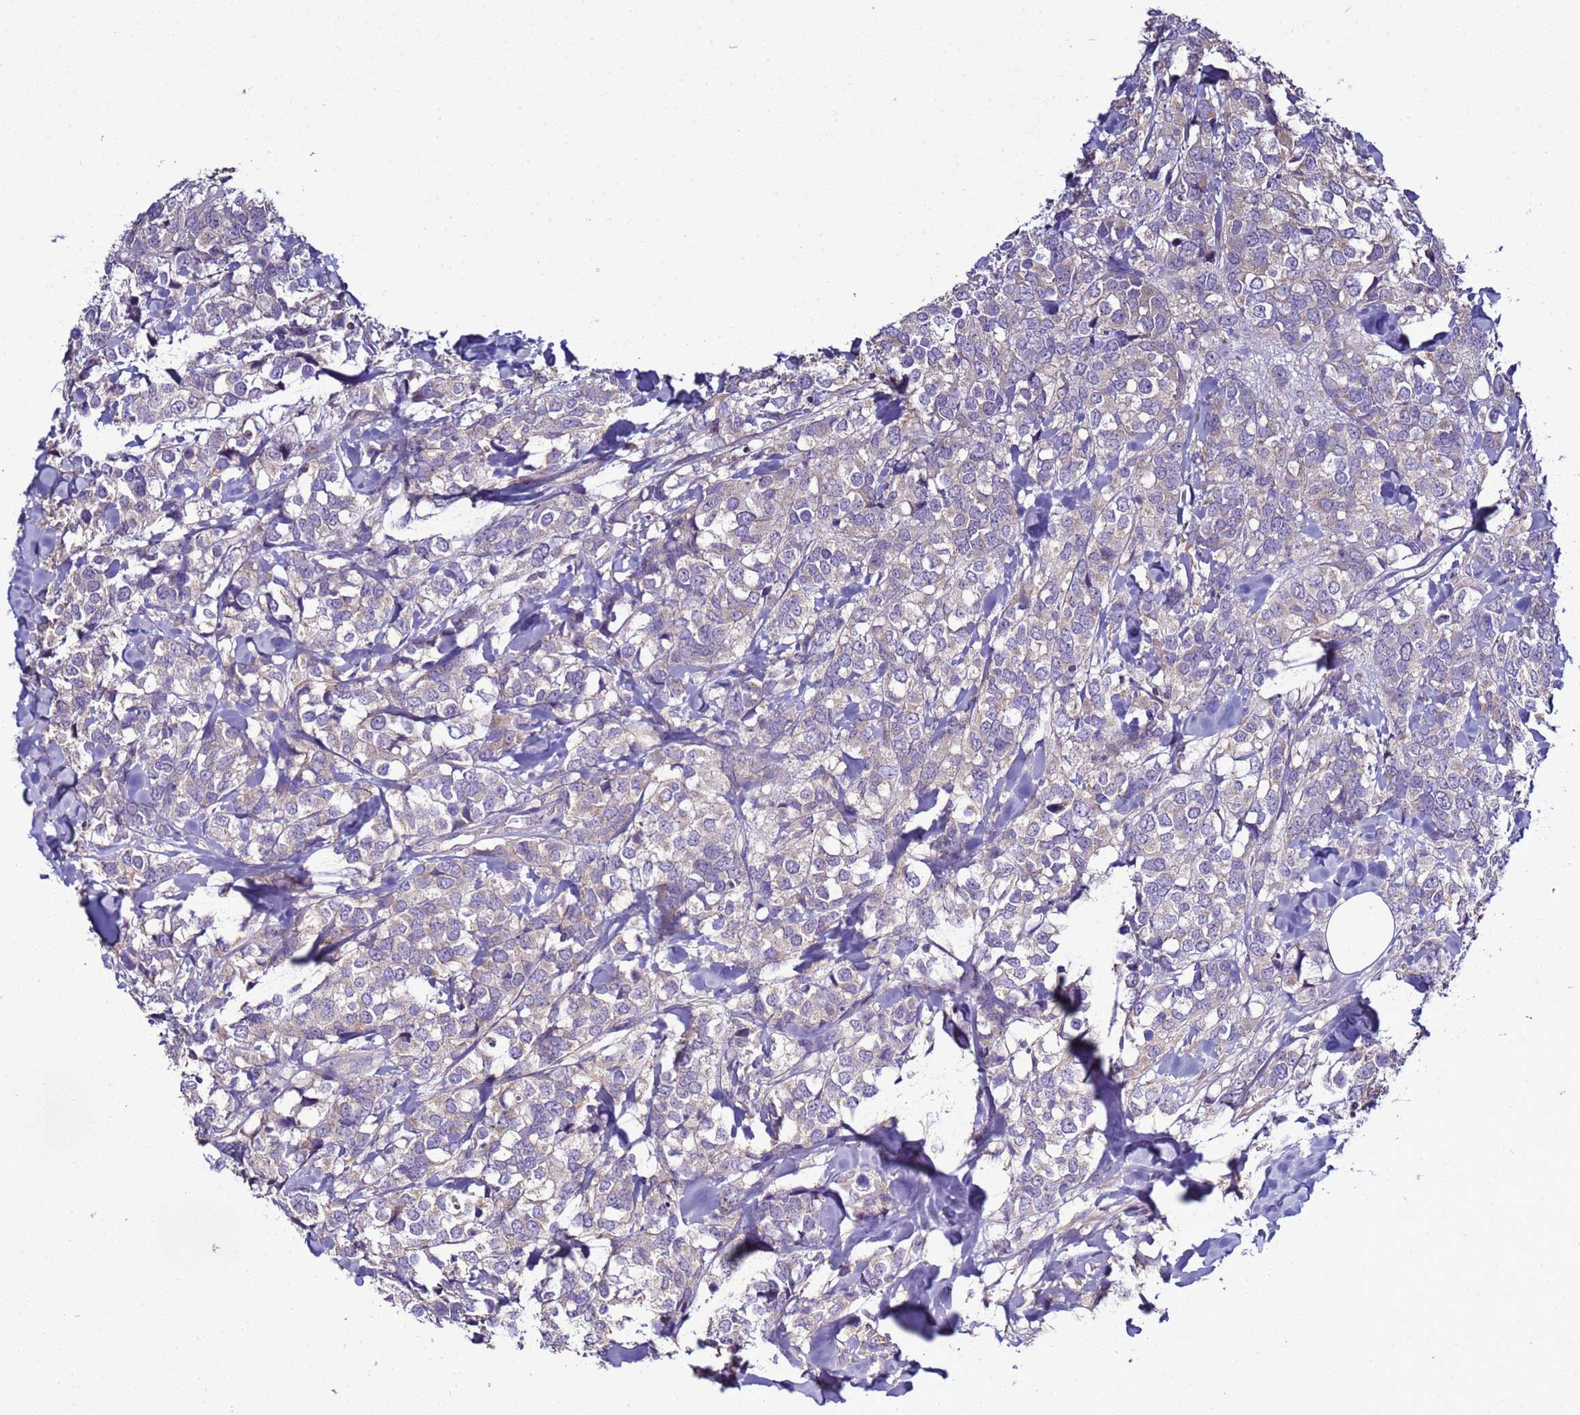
{"staining": {"intensity": "negative", "quantity": "none", "location": "none"}, "tissue": "breast cancer", "cell_type": "Tumor cells", "image_type": "cancer", "snomed": [{"axis": "morphology", "description": "Lobular carcinoma"}, {"axis": "topography", "description": "Breast"}], "caption": "IHC image of neoplastic tissue: human breast cancer stained with DAB (3,3'-diaminobenzidine) demonstrates no significant protein expression in tumor cells.", "gene": "RABL2B", "patient": {"sex": "female", "age": 59}}